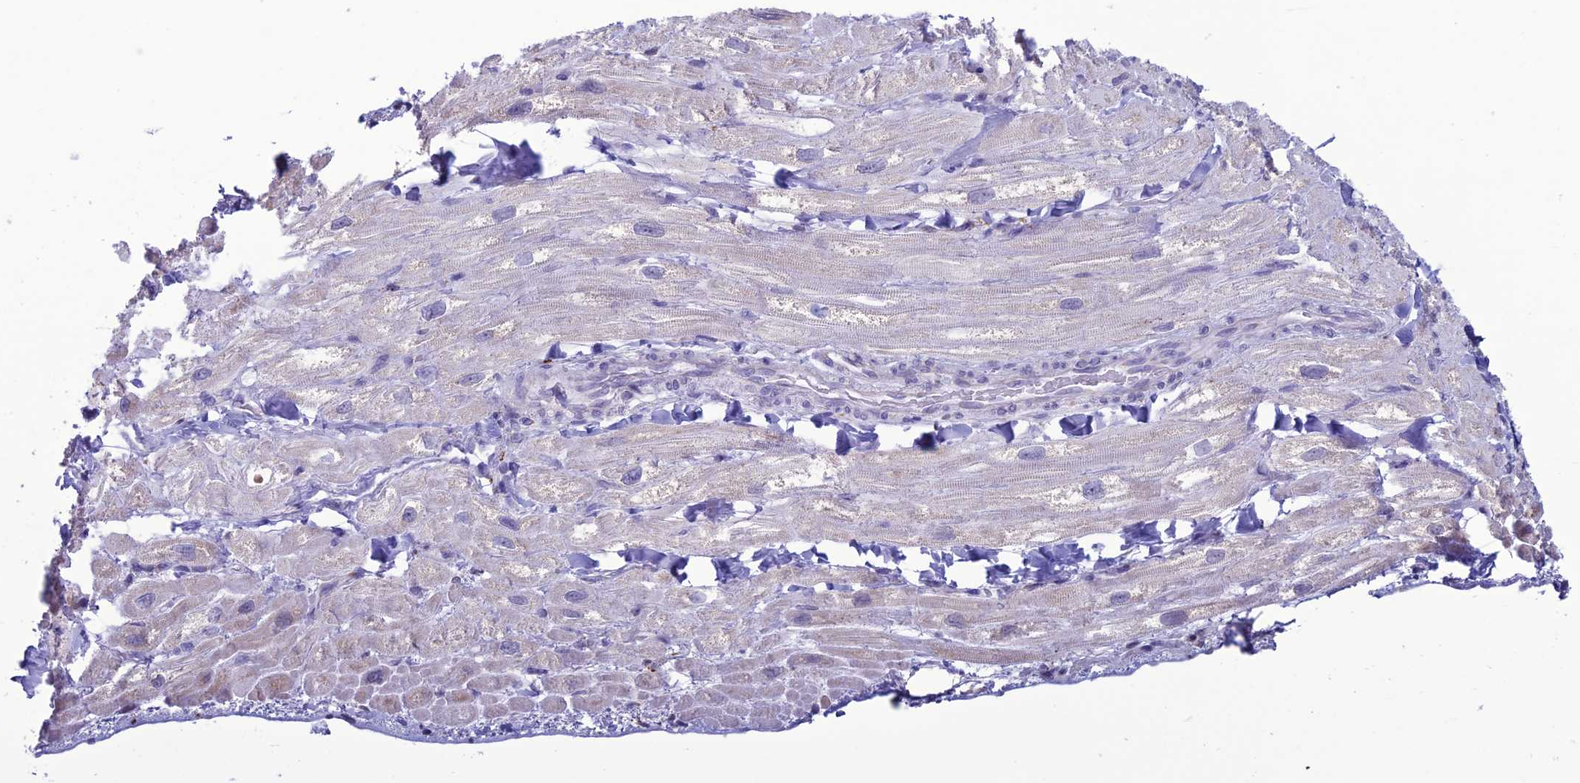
{"staining": {"intensity": "negative", "quantity": "none", "location": "none"}, "tissue": "heart muscle", "cell_type": "Cardiomyocytes", "image_type": "normal", "snomed": [{"axis": "morphology", "description": "Normal tissue, NOS"}, {"axis": "topography", "description": "Heart"}], "caption": "Cardiomyocytes show no significant protein expression in normal heart muscle. (DAB immunohistochemistry (IHC), high magnification).", "gene": "CFAP210", "patient": {"sex": "male", "age": 65}}